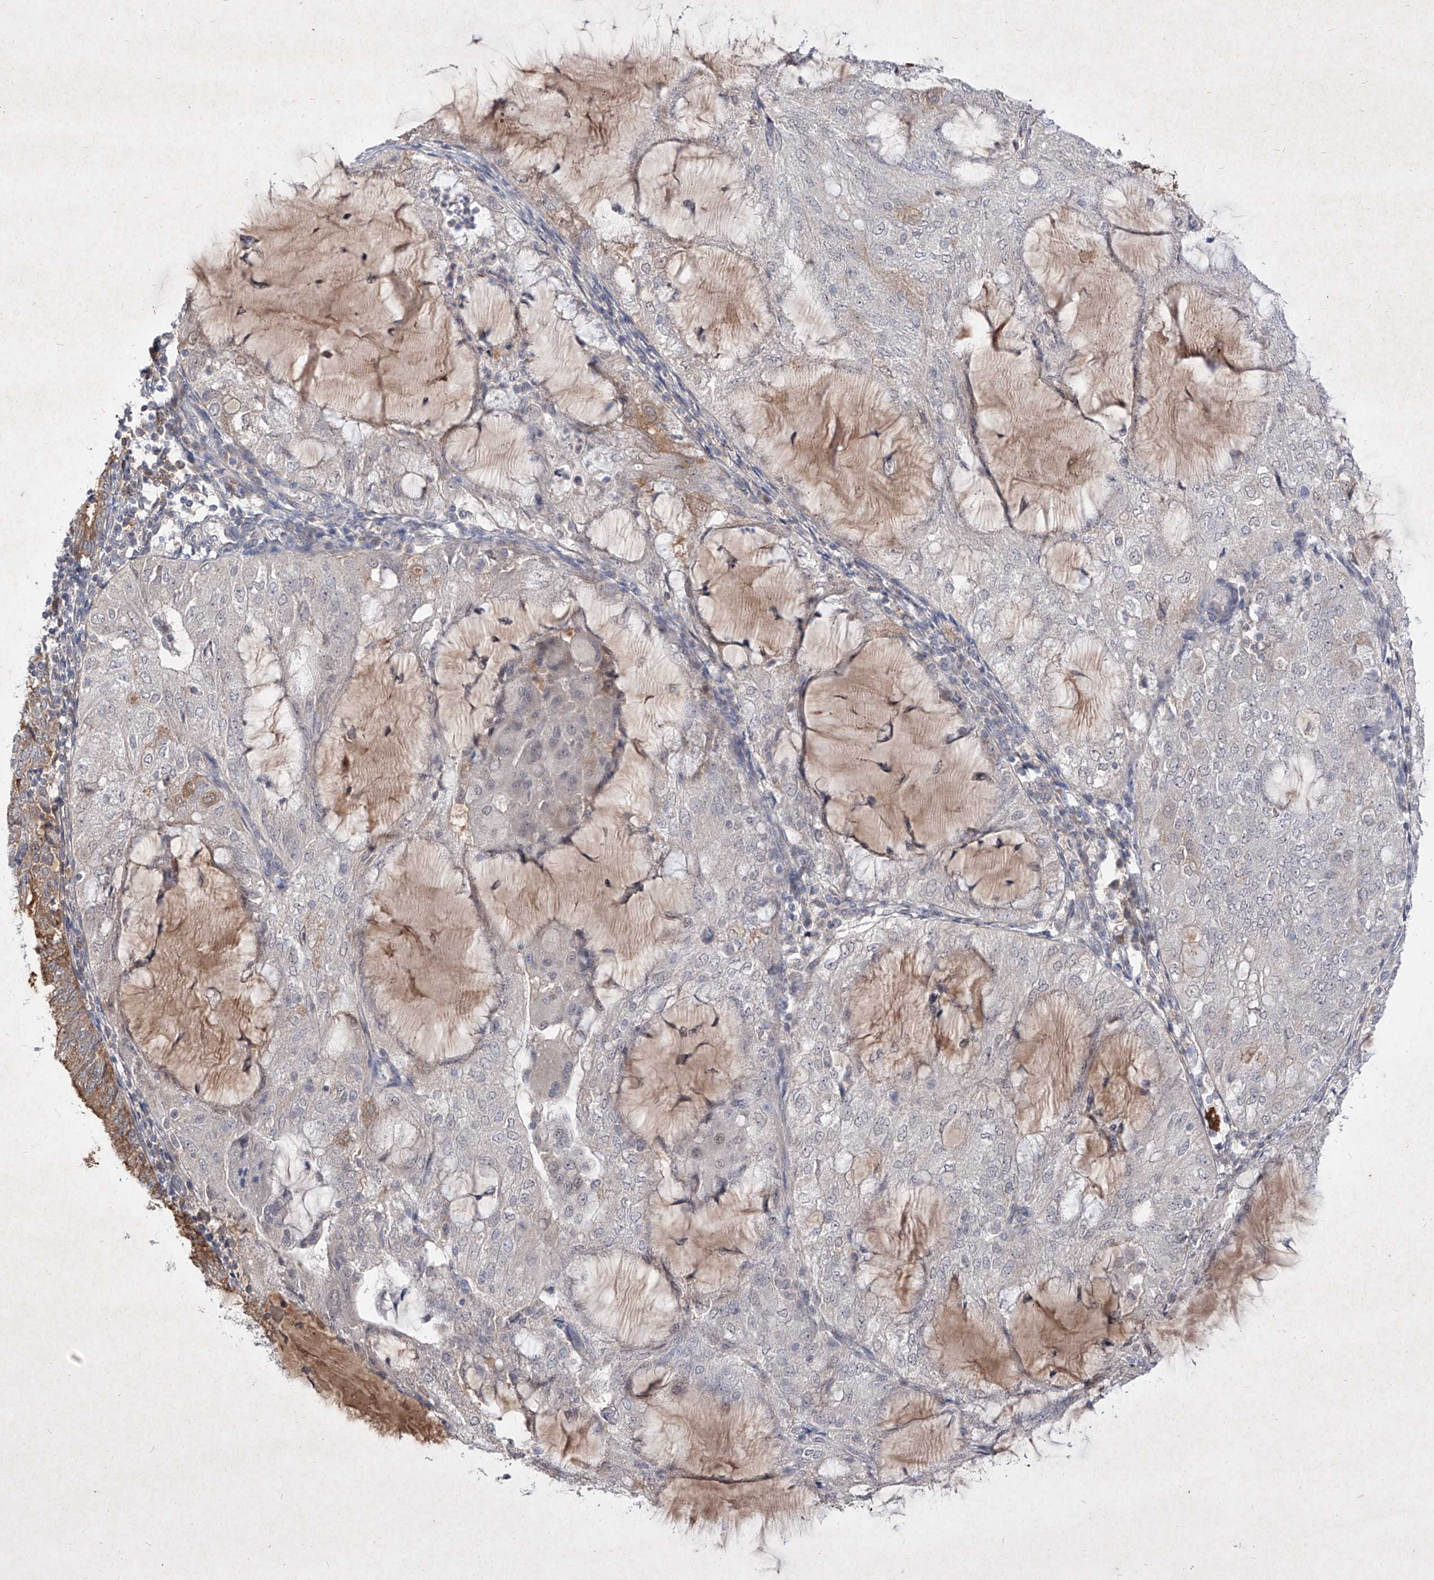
{"staining": {"intensity": "moderate", "quantity": "<25%", "location": "cytoplasmic/membranous"}, "tissue": "endometrial cancer", "cell_type": "Tumor cells", "image_type": "cancer", "snomed": [{"axis": "morphology", "description": "Adenocarcinoma, NOS"}, {"axis": "topography", "description": "Endometrium"}], "caption": "This photomicrograph exhibits IHC staining of adenocarcinoma (endometrial), with low moderate cytoplasmic/membranous staining in approximately <25% of tumor cells.", "gene": "C4A", "patient": {"sex": "female", "age": 81}}